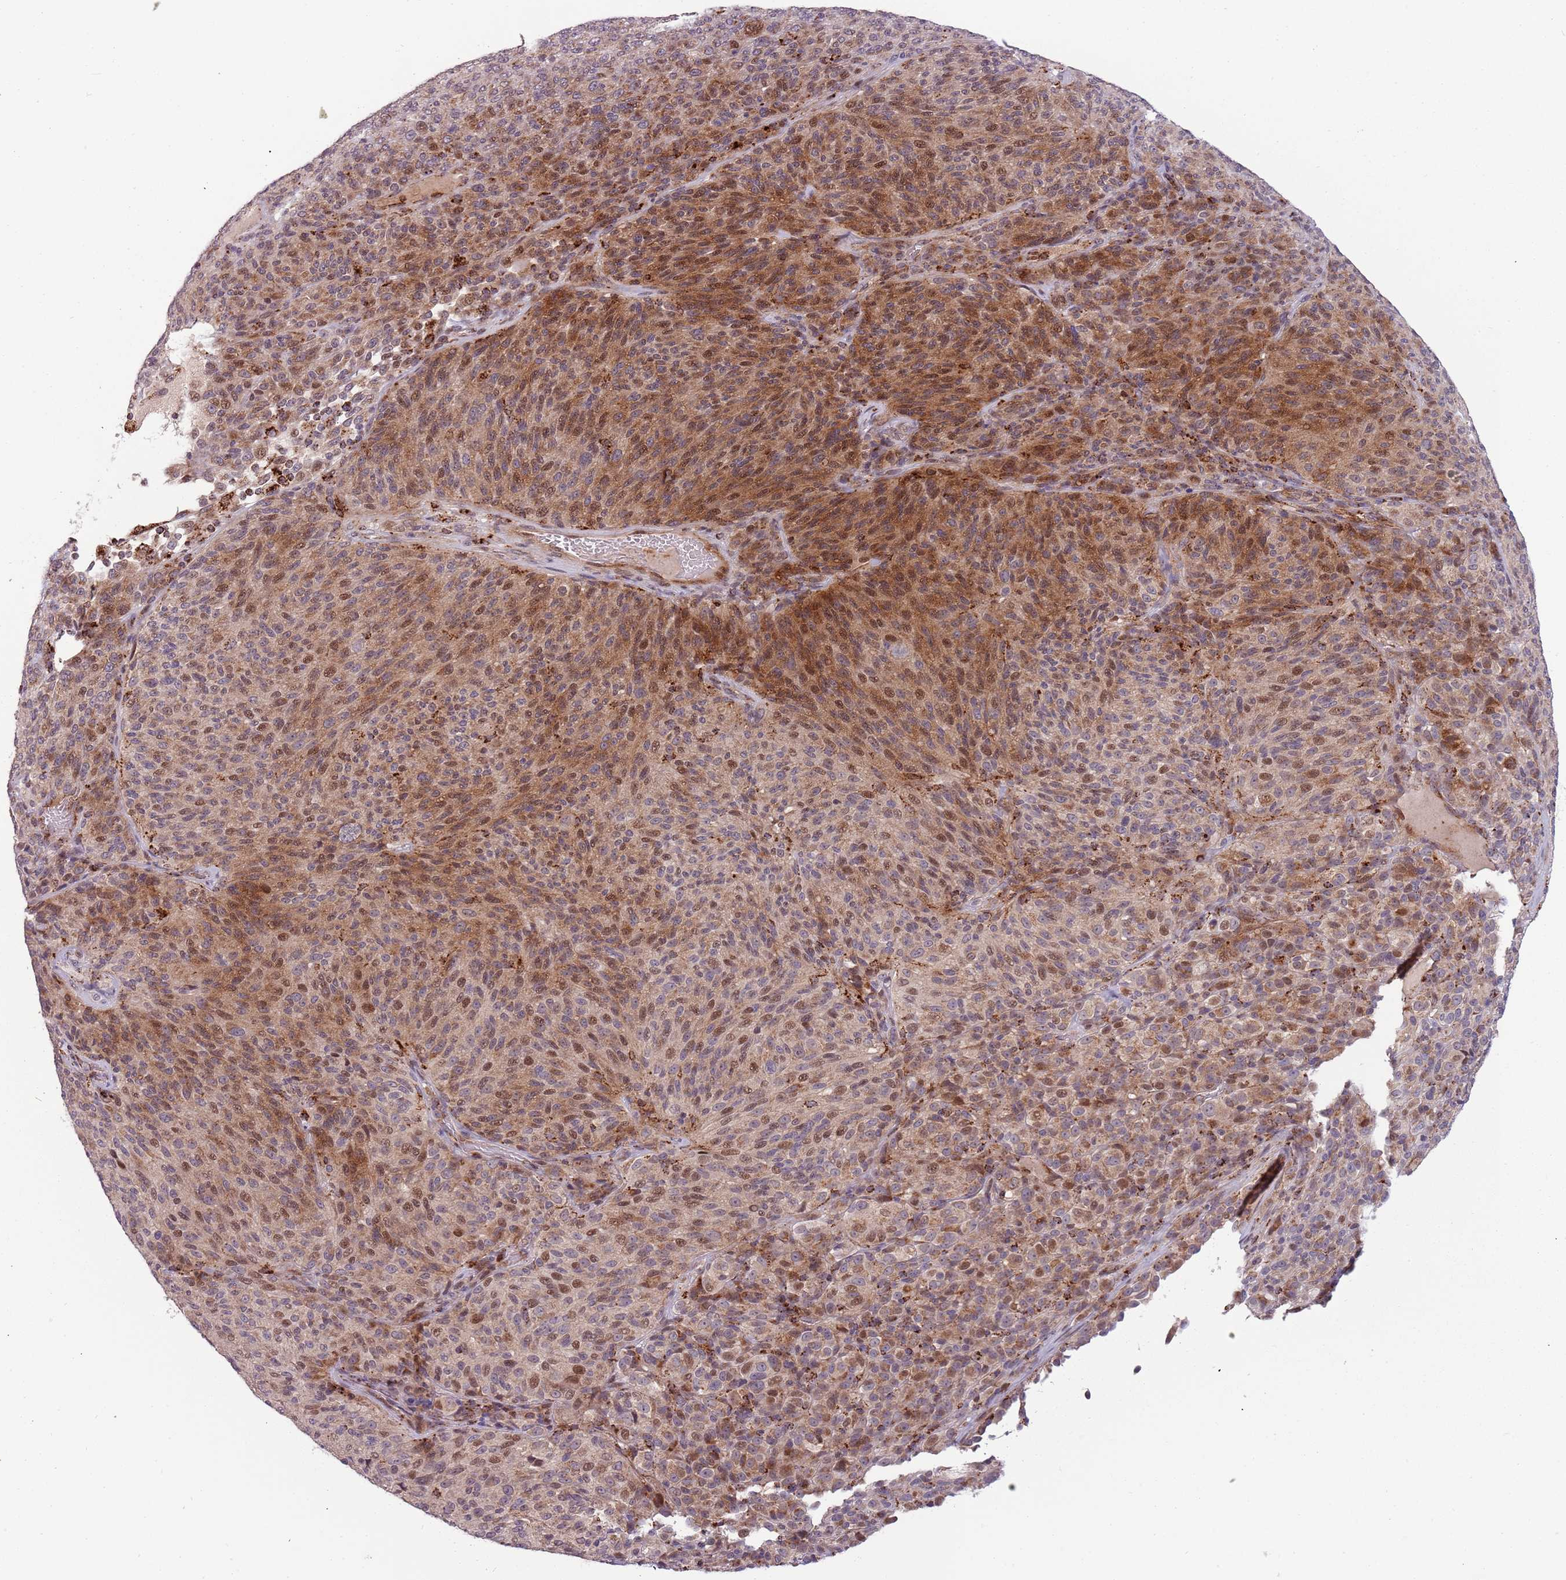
{"staining": {"intensity": "moderate", "quantity": ">75%", "location": "cytoplasmic/membranous,nuclear"}, "tissue": "melanoma", "cell_type": "Tumor cells", "image_type": "cancer", "snomed": [{"axis": "morphology", "description": "Malignant melanoma, Metastatic site"}, {"axis": "topography", "description": "Brain"}], "caption": "Malignant melanoma (metastatic site) stained with DAB immunohistochemistry shows medium levels of moderate cytoplasmic/membranous and nuclear staining in about >75% of tumor cells. Ihc stains the protein of interest in brown and the nuclei are stained blue.", "gene": "ULK3", "patient": {"sex": "female", "age": 56}}